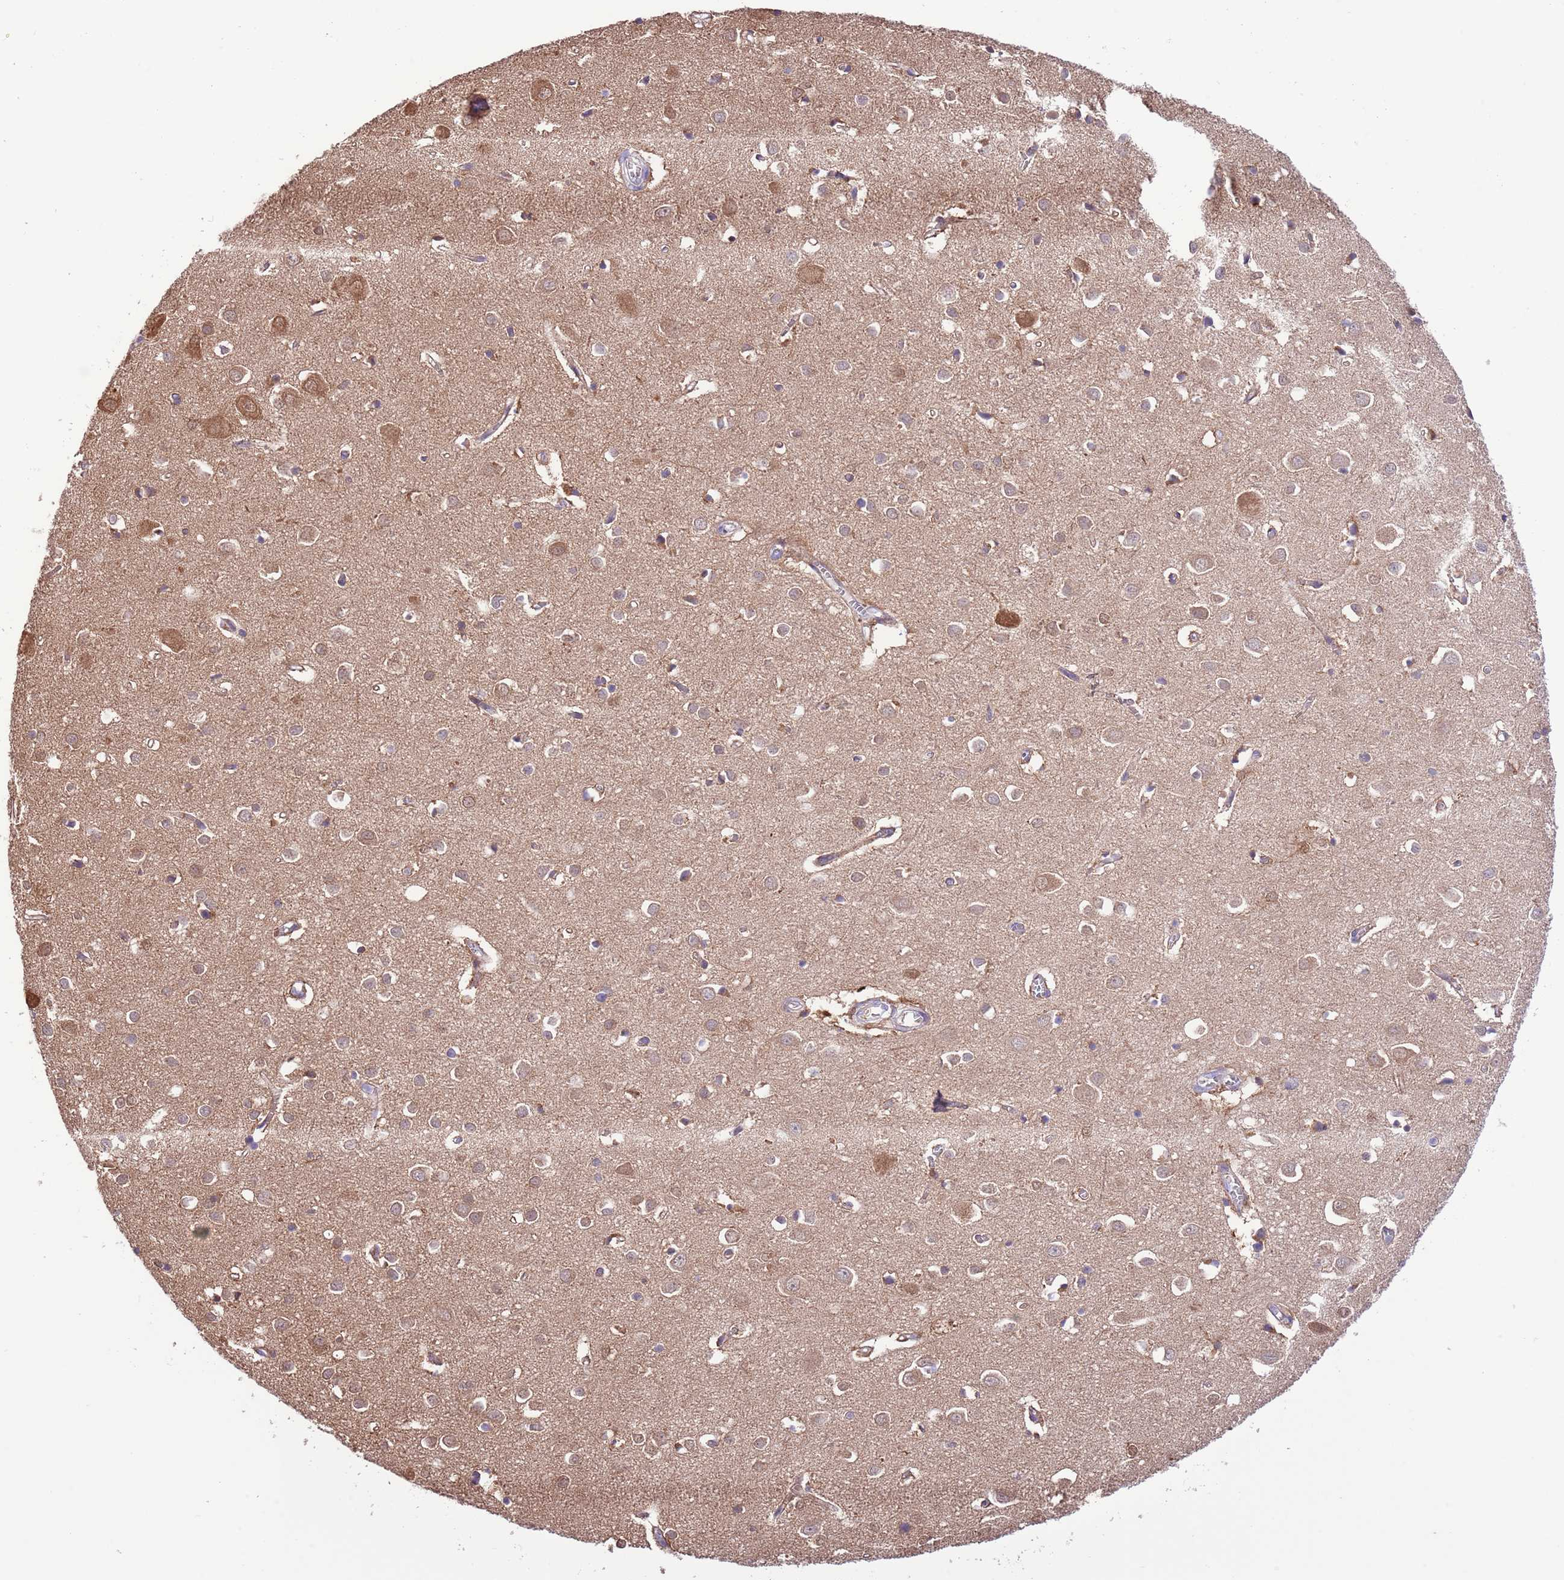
{"staining": {"intensity": "moderate", "quantity": "<25%", "location": "cytoplasmic/membranous"}, "tissue": "cerebral cortex", "cell_type": "Endothelial cells", "image_type": "normal", "snomed": [{"axis": "morphology", "description": "Normal tissue, NOS"}, {"axis": "topography", "description": "Cerebral cortex"}], "caption": "Moderate cytoplasmic/membranous positivity for a protein is present in about <25% of endothelial cells of benign cerebral cortex using immunohistochemistry (IHC).", "gene": "PRR32", "patient": {"sex": "female", "age": 64}}